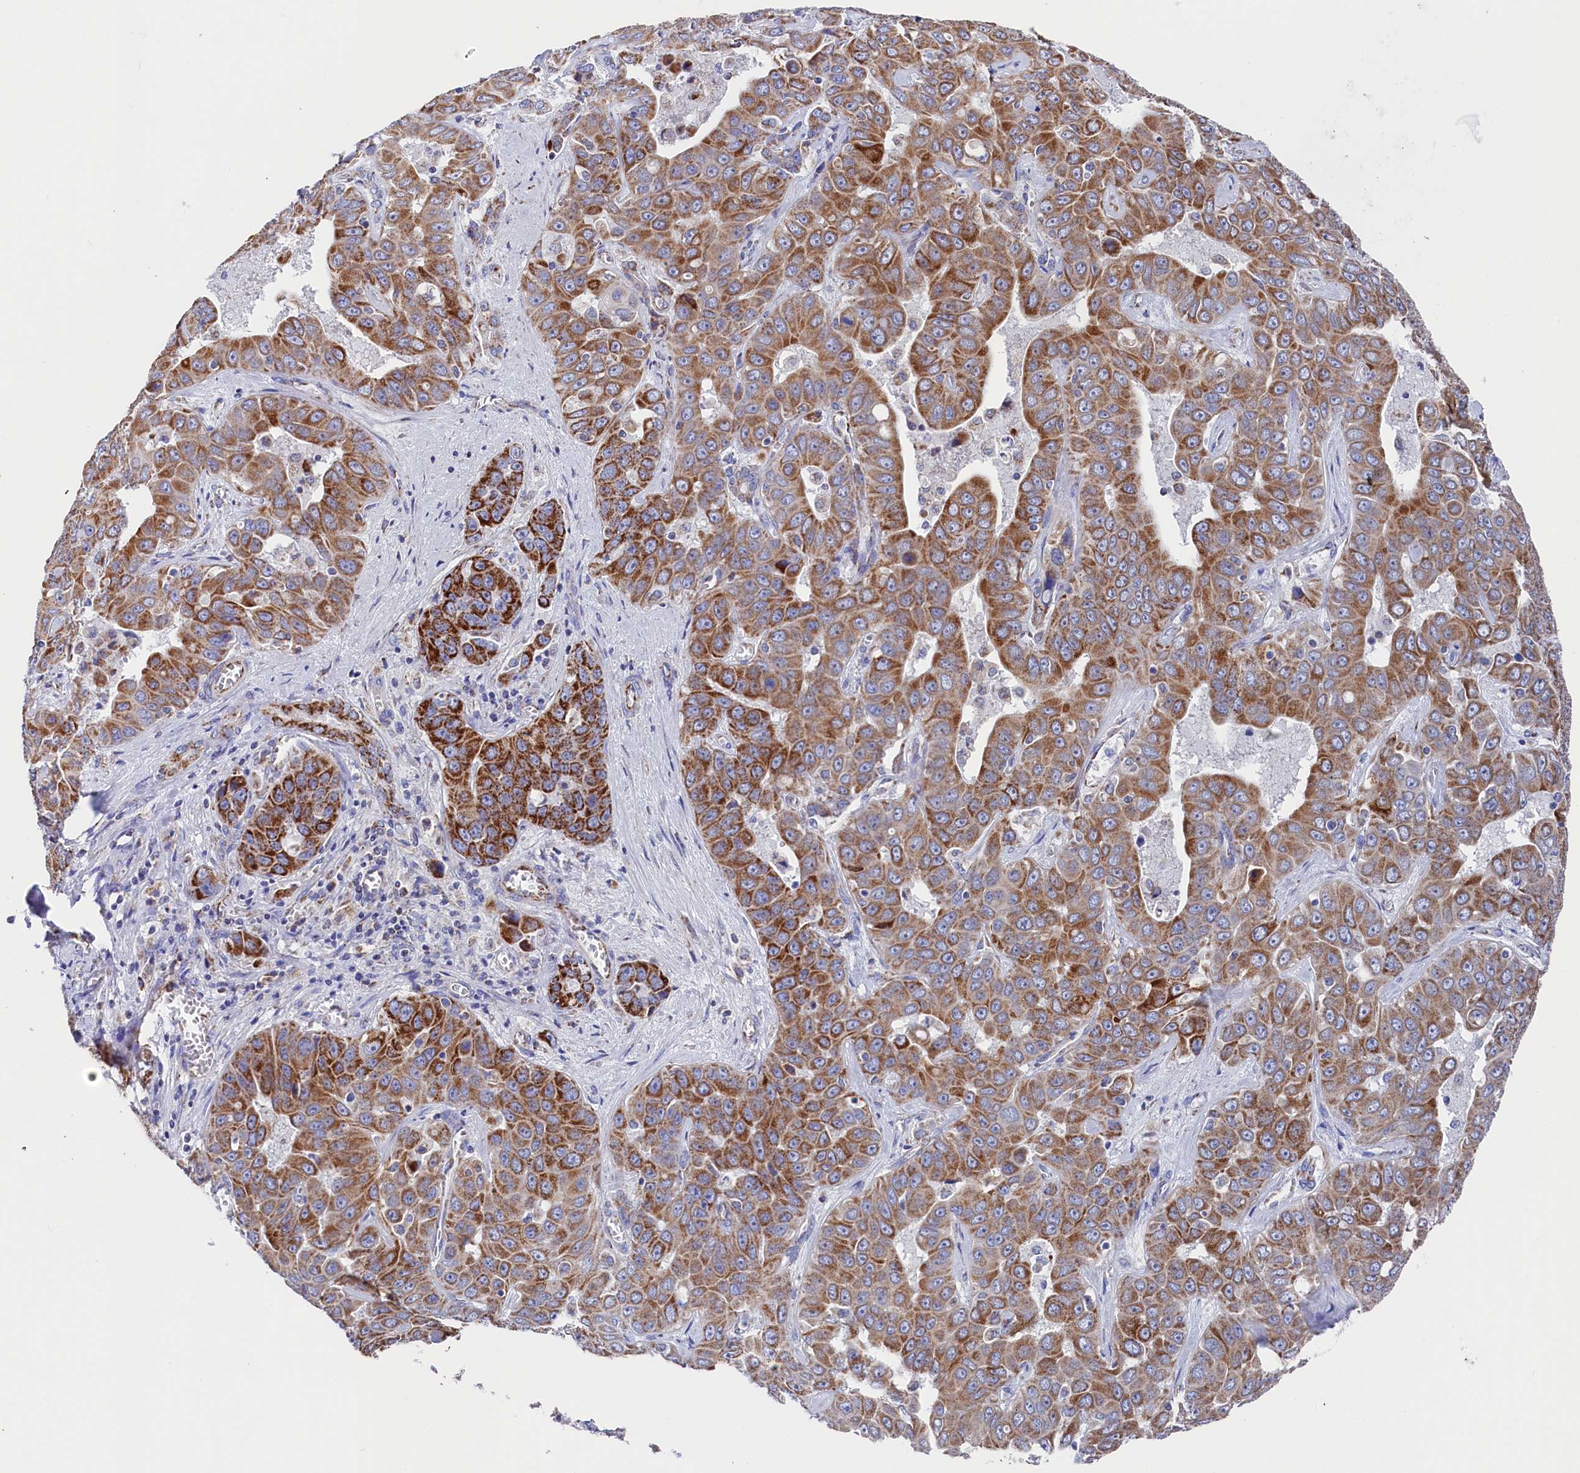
{"staining": {"intensity": "moderate", "quantity": ">75%", "location": "cytoplasmic/membranous"}, "tissue": "liver cancer", "cell_type": "Tumor cells", "image_type": "cancer", "snomed": [{"axis": "morphology", "description": "Cholangiocarcinoma"}, {"axis": "topography", "description": "Liver"}], "caption": "Cholangiocarcinoma (liver) tissue displays moderate cytoplasmic/membranous staining in about >75% of tumor cells, visualized by immunohistochemistry. (brown staining indicates protein expression, while blue staining denotes nuclei).", "gene": "MMAB", "patient": {"sex": "female", "age": 52}}